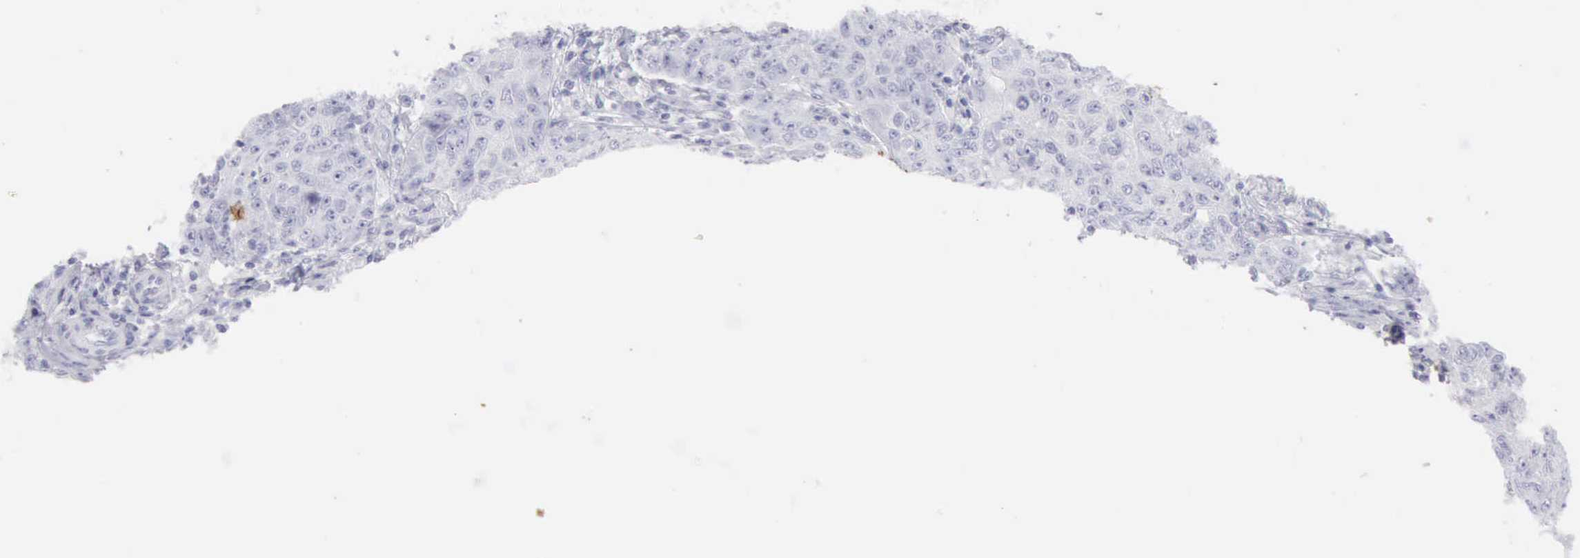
{"staining": {"intensity": "negative", "quantity": "none", "location": "none"}, "tissue": "lymph node", "cell_type": "Germinal center cells", "image_type": "normal", "snomed": [{"axis": "morphology", "description": "Normal tissue, NOS"}, {"axis": "topography", "description": "Lymph node"}], "caption": "This is a image of immunohistochemistry (IHC) staining of unremarkable lymph node, which shows no positivity in germinal center cells.", "gene": "KRT5", "patient": {"sex": "female", "age": 42}}